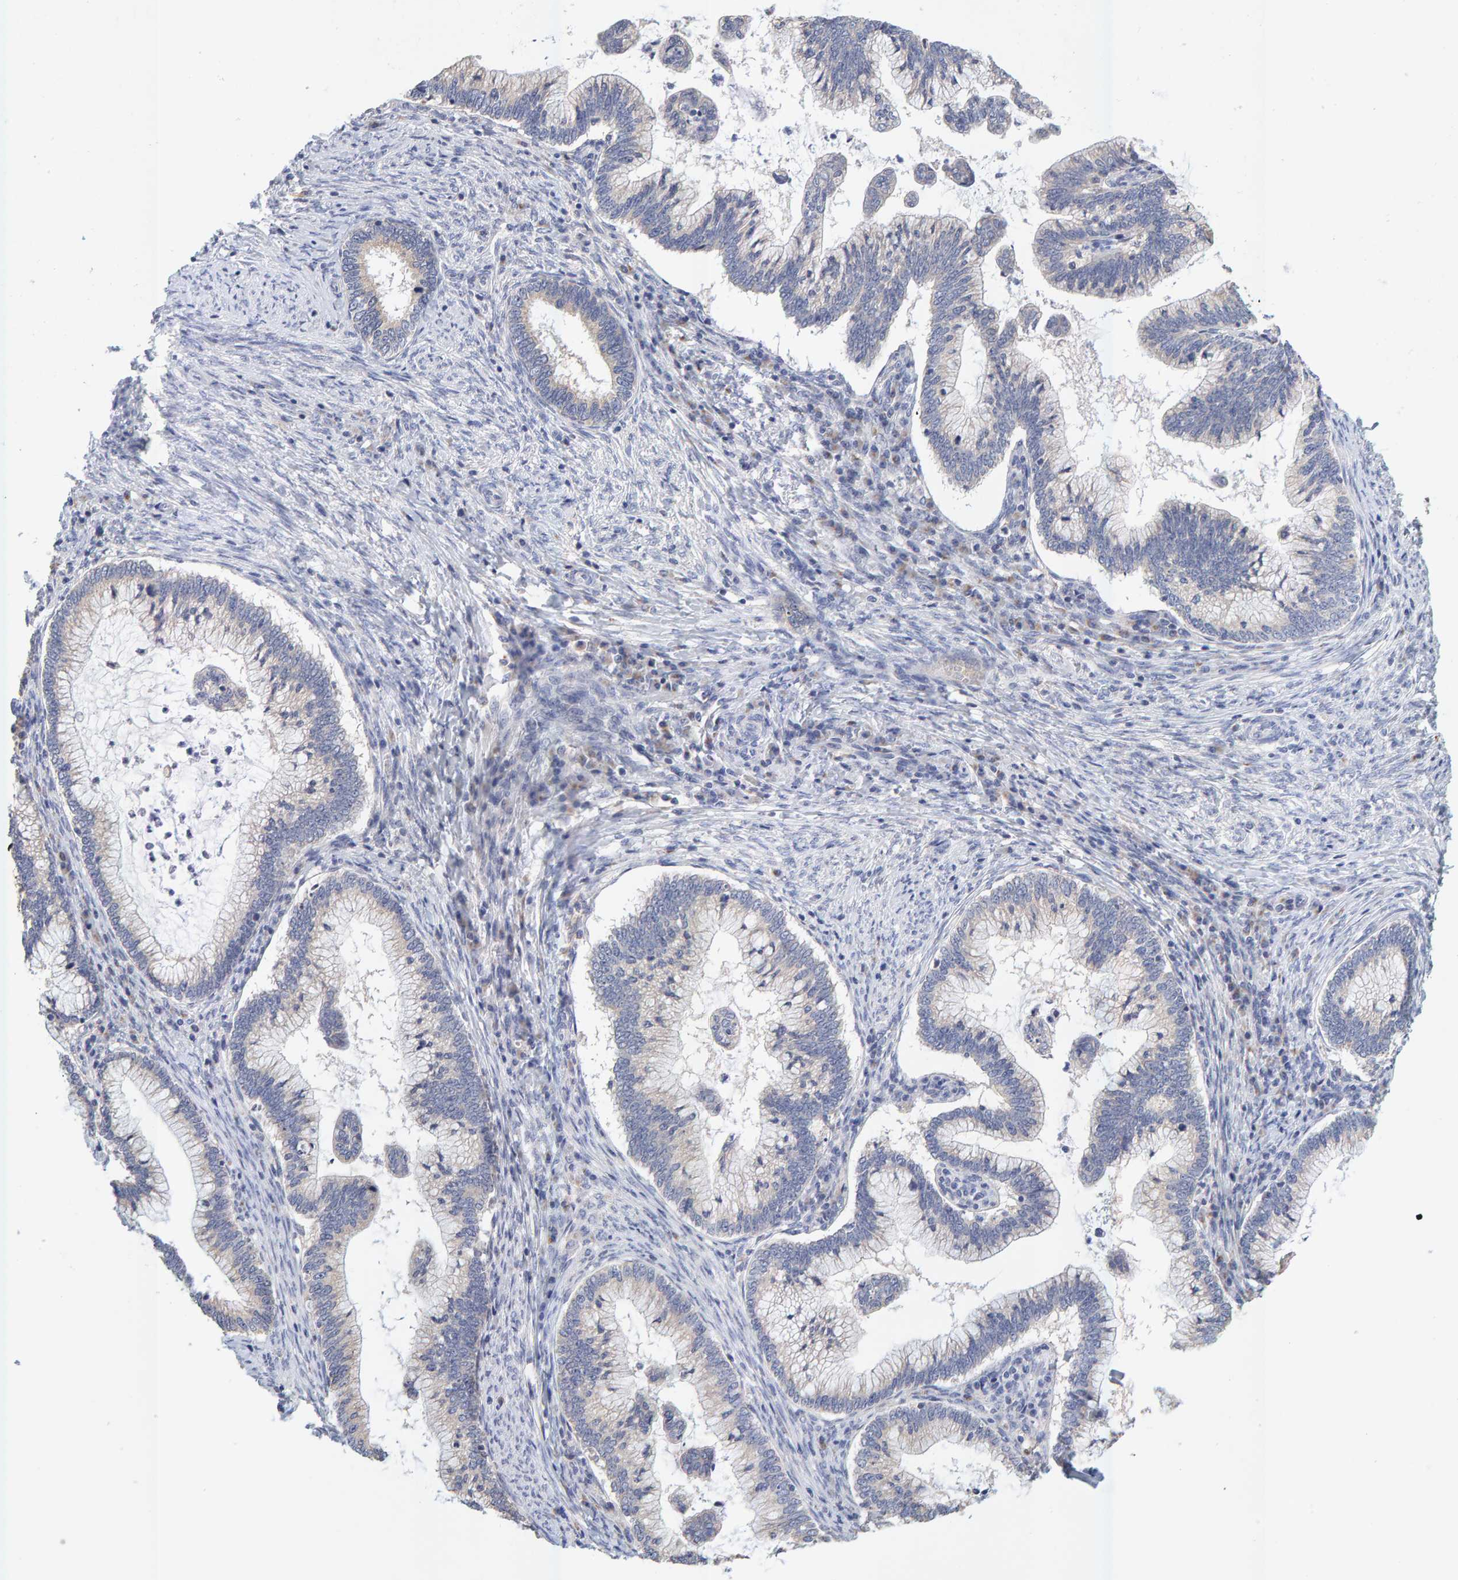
{"staining": {"intensity": "negative", "quantity": "none", "location": "none"}, "tissue": "cervical cancer", "cell_type": "Tumor cells", "image_type": "cancer", "snomed": [{"axis": "morphology", "description": "Adenocarcinoma, NOS"}, {"axis": "topography", "description": "Cervix"}], "caption": "Tumor cells show no significant protein expression in adenocarcinoma (cervical). (Brightfield microscopy of DAB (3,3'-diaminobenzidine) immunohistochemistry (IHC) at high magnification).", "gene": "SGPL1", "patient": {"sex": "female", "age": 36}}